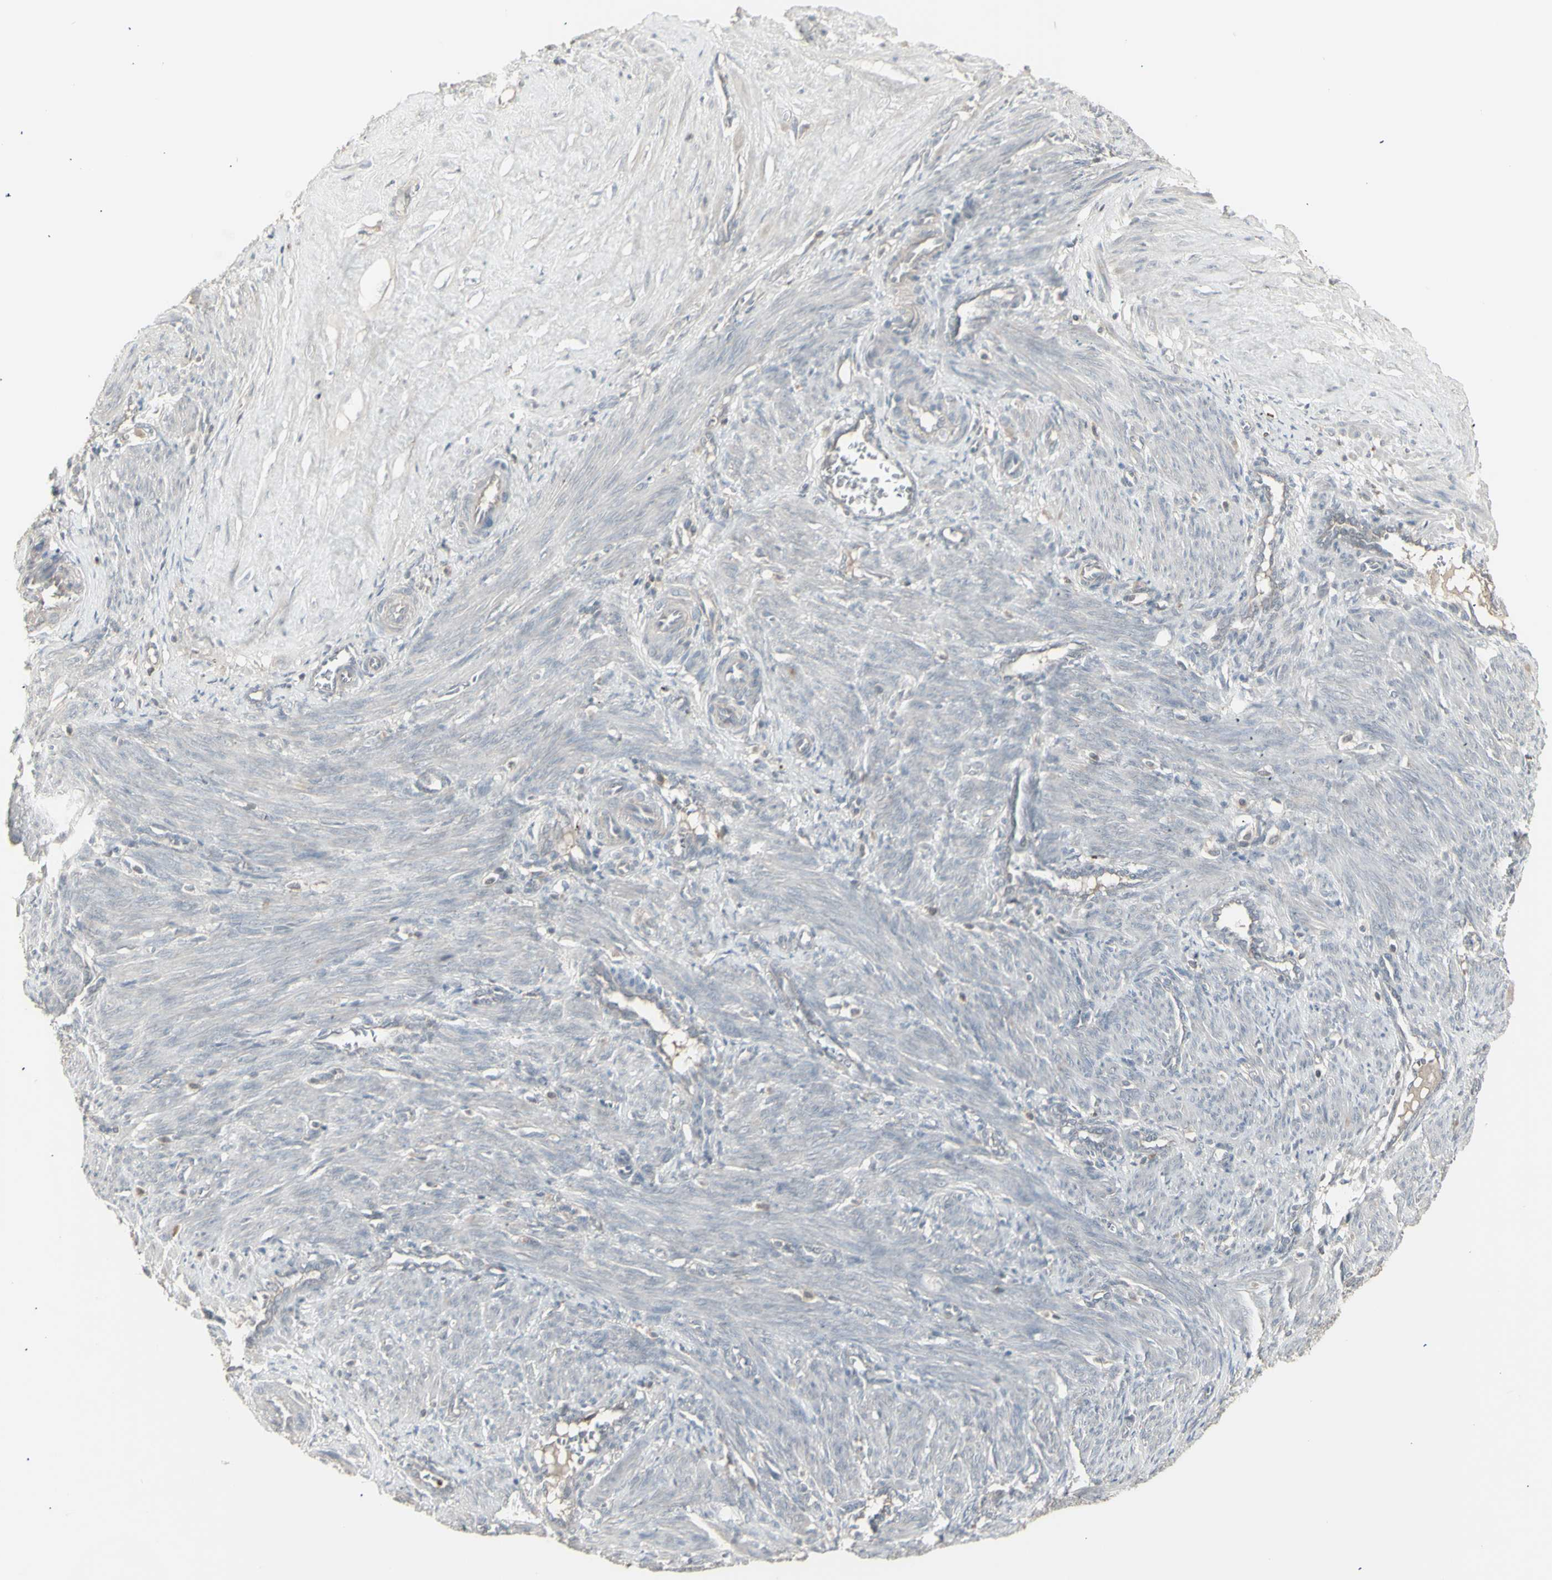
{"staining": {"intensity": "negative", "quantity": "none", "location": "none"}, "tissue": "smooth muscle", "cell_type": "Smooth muscle cells", "image_type": "normal", "snomed": [{"axis": "morphology", "description": "Normal tissue, NOS"}, {"axis": "topography", "description": "Endometrium"}], "caption": "IHC histopathology image of normal smooth muscle: human smooth muscle stained with DAB shows no significant protein expression in smooth muscle cells. Brightfield microscopy of immunohistochemistry stained with DAB (brown) and hematoxylin (blue), captured at high magnification.", "gene": "CSK", "patient": {"sex": "female", "age": 33}}